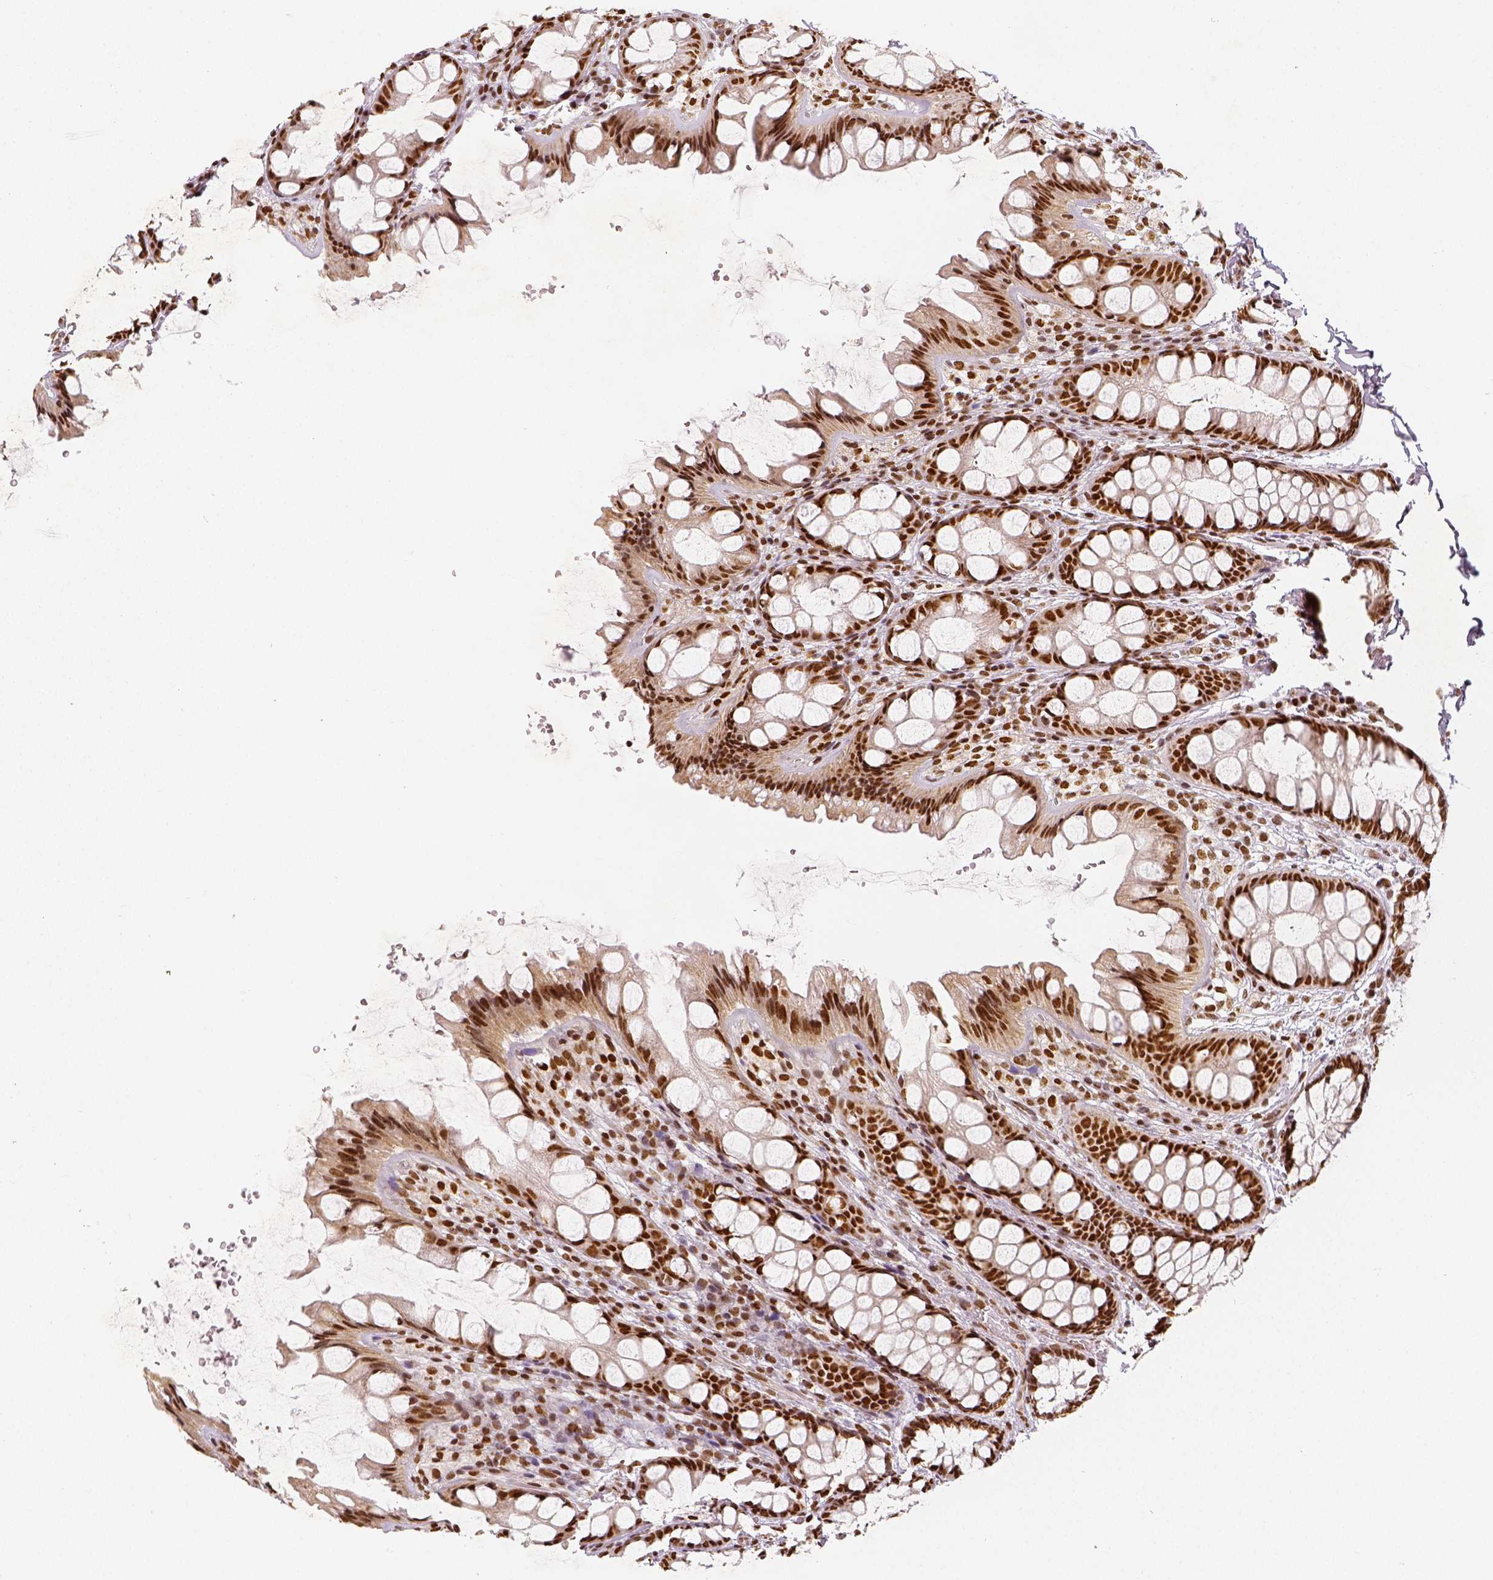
{"staining": {"intensity": "strong", "quantity": ">75%", "location": "nuclear"}, "tissue": "colon", "cell_type": "Endothelial cells", "image_type": "normal", "snomed": [{"axis": "morphology", "description": "Normal tissue, NOS"}, {"axis": "topography", "description": "Colon"}], "caption": "Human colon stained for a protein (brown) reveals strong nuclear positive positivity in about >75% of endothelial cells.", "gene": "KDM5B", "patient": {"sex": "male", "age": 47}}